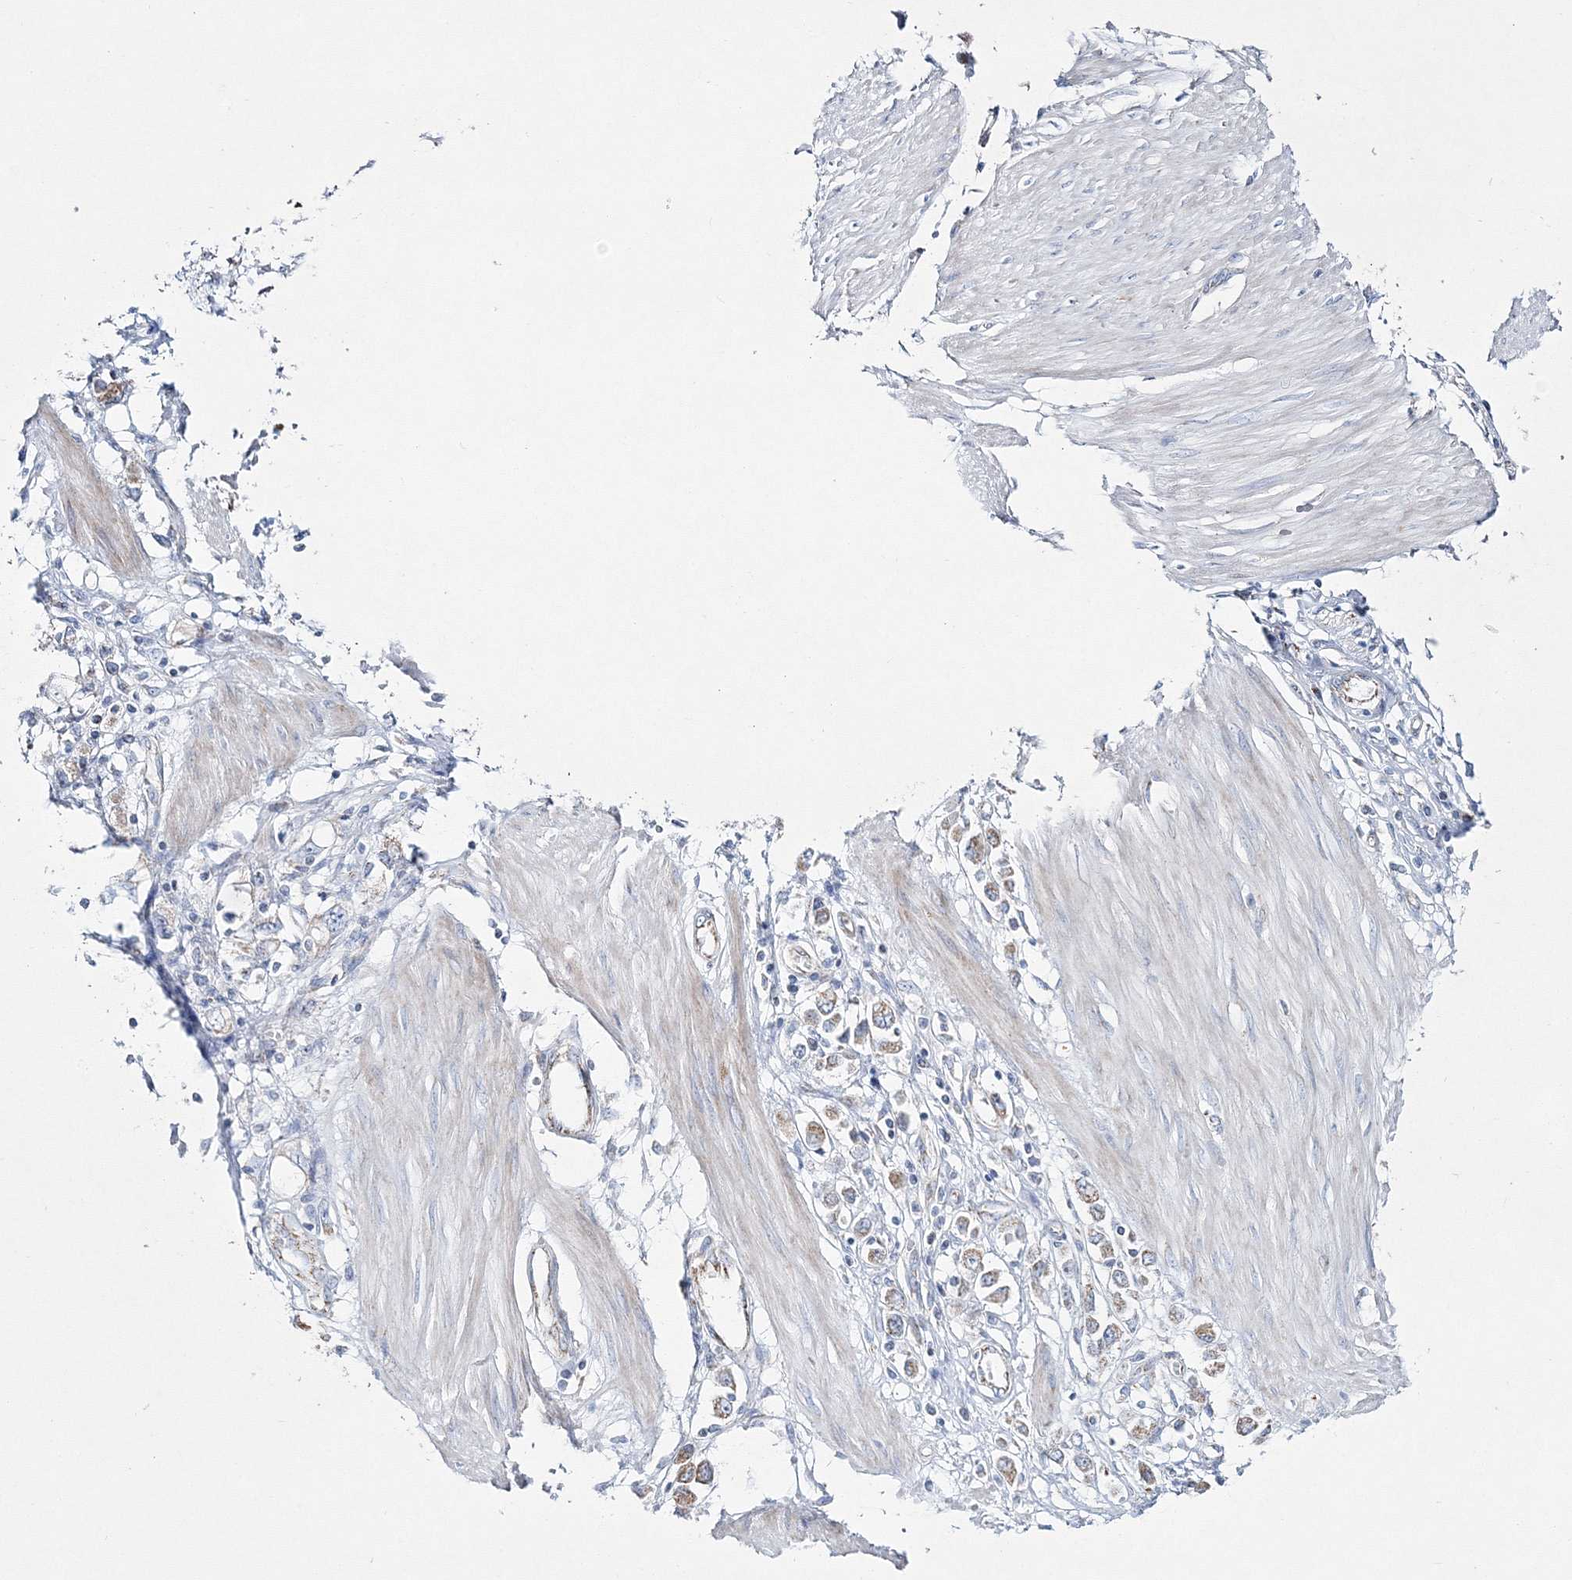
{"staining": {"intensity": "weak", "quantity": "25%-75%", "location": "cytoplasmic/membranous"}, "tissue": "stomach cancer", "cell_type": "Tumor cells", "image_type": "cancer", "snomed": [{"axis": "morphology", "description": "Adenocarcinoma, NOS"}, {"axis": "topography", "description": "Stomach"}], "caption": "A photomicrograph of human adenocarcinoma (stomach) stained for a protein exhibits weak cytoplasmic/membranous brown staining in tumor cells. (DAB (3,3'-diaminobenzidine) IHC, brown staining for protein, blue staining for nuclei).", "gene": "HIBCH", "patient": {"sex": "female", "age": 76}}